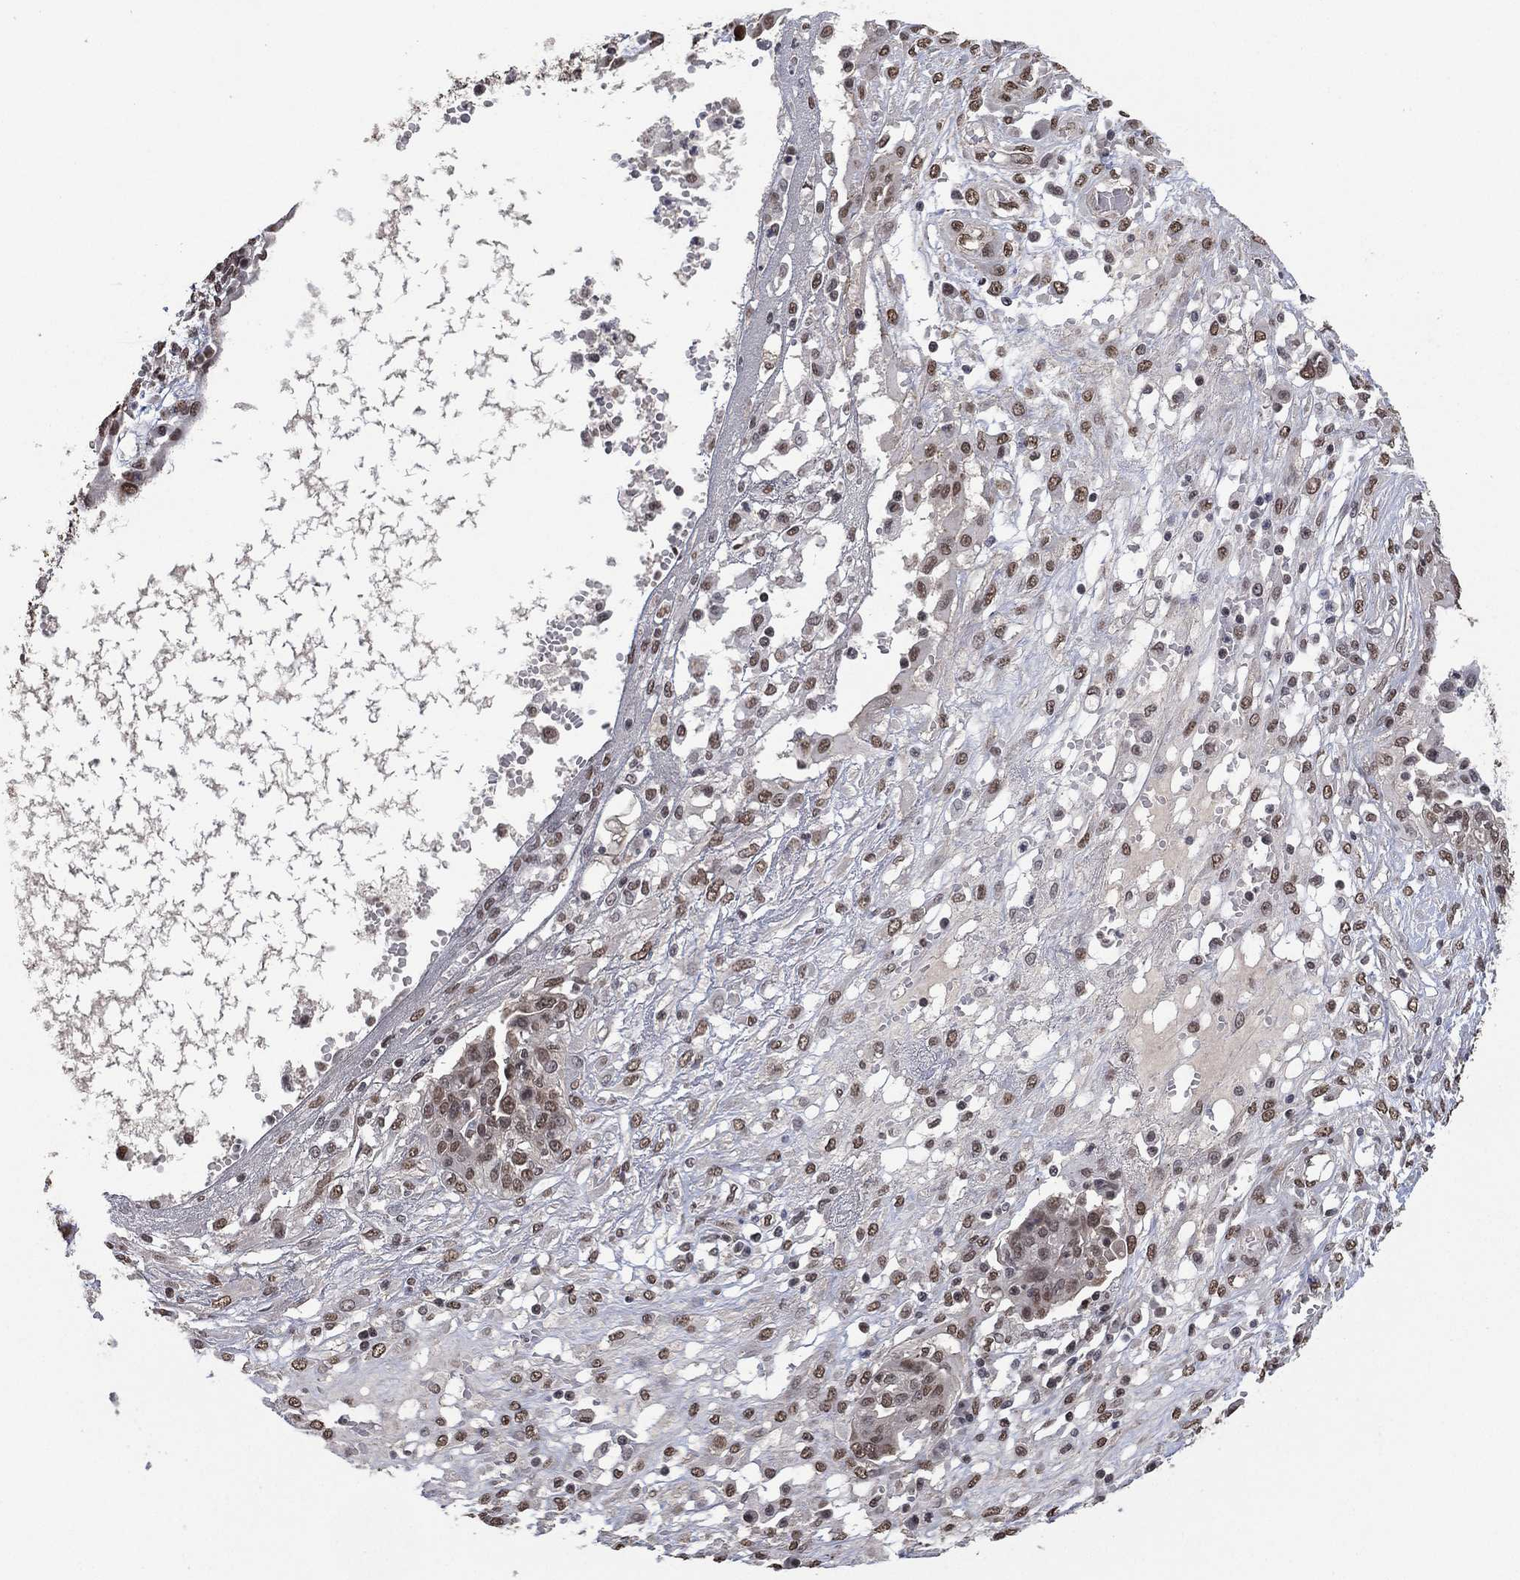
{"staining": {"intensity": "moderate", "quantity": "25%-75%", "location": "nuclear"}, "tissue": "ovarian cancer", "cell_type": "Tumor cells", "image_type": "cancer", "snomed": [{"axis": "morphology", "description": "Cystadenocarcinoma, serous, NOS"}, {"axis": "topography", "description": "Ovary"}], "caption": "Human serous cystadenocarcinoma (ovarian) stained with a protein marker exhibits moderate staining in tumor cells.", "gene": "EHMT1", "patient": {"sex": "female", "age": 67}}